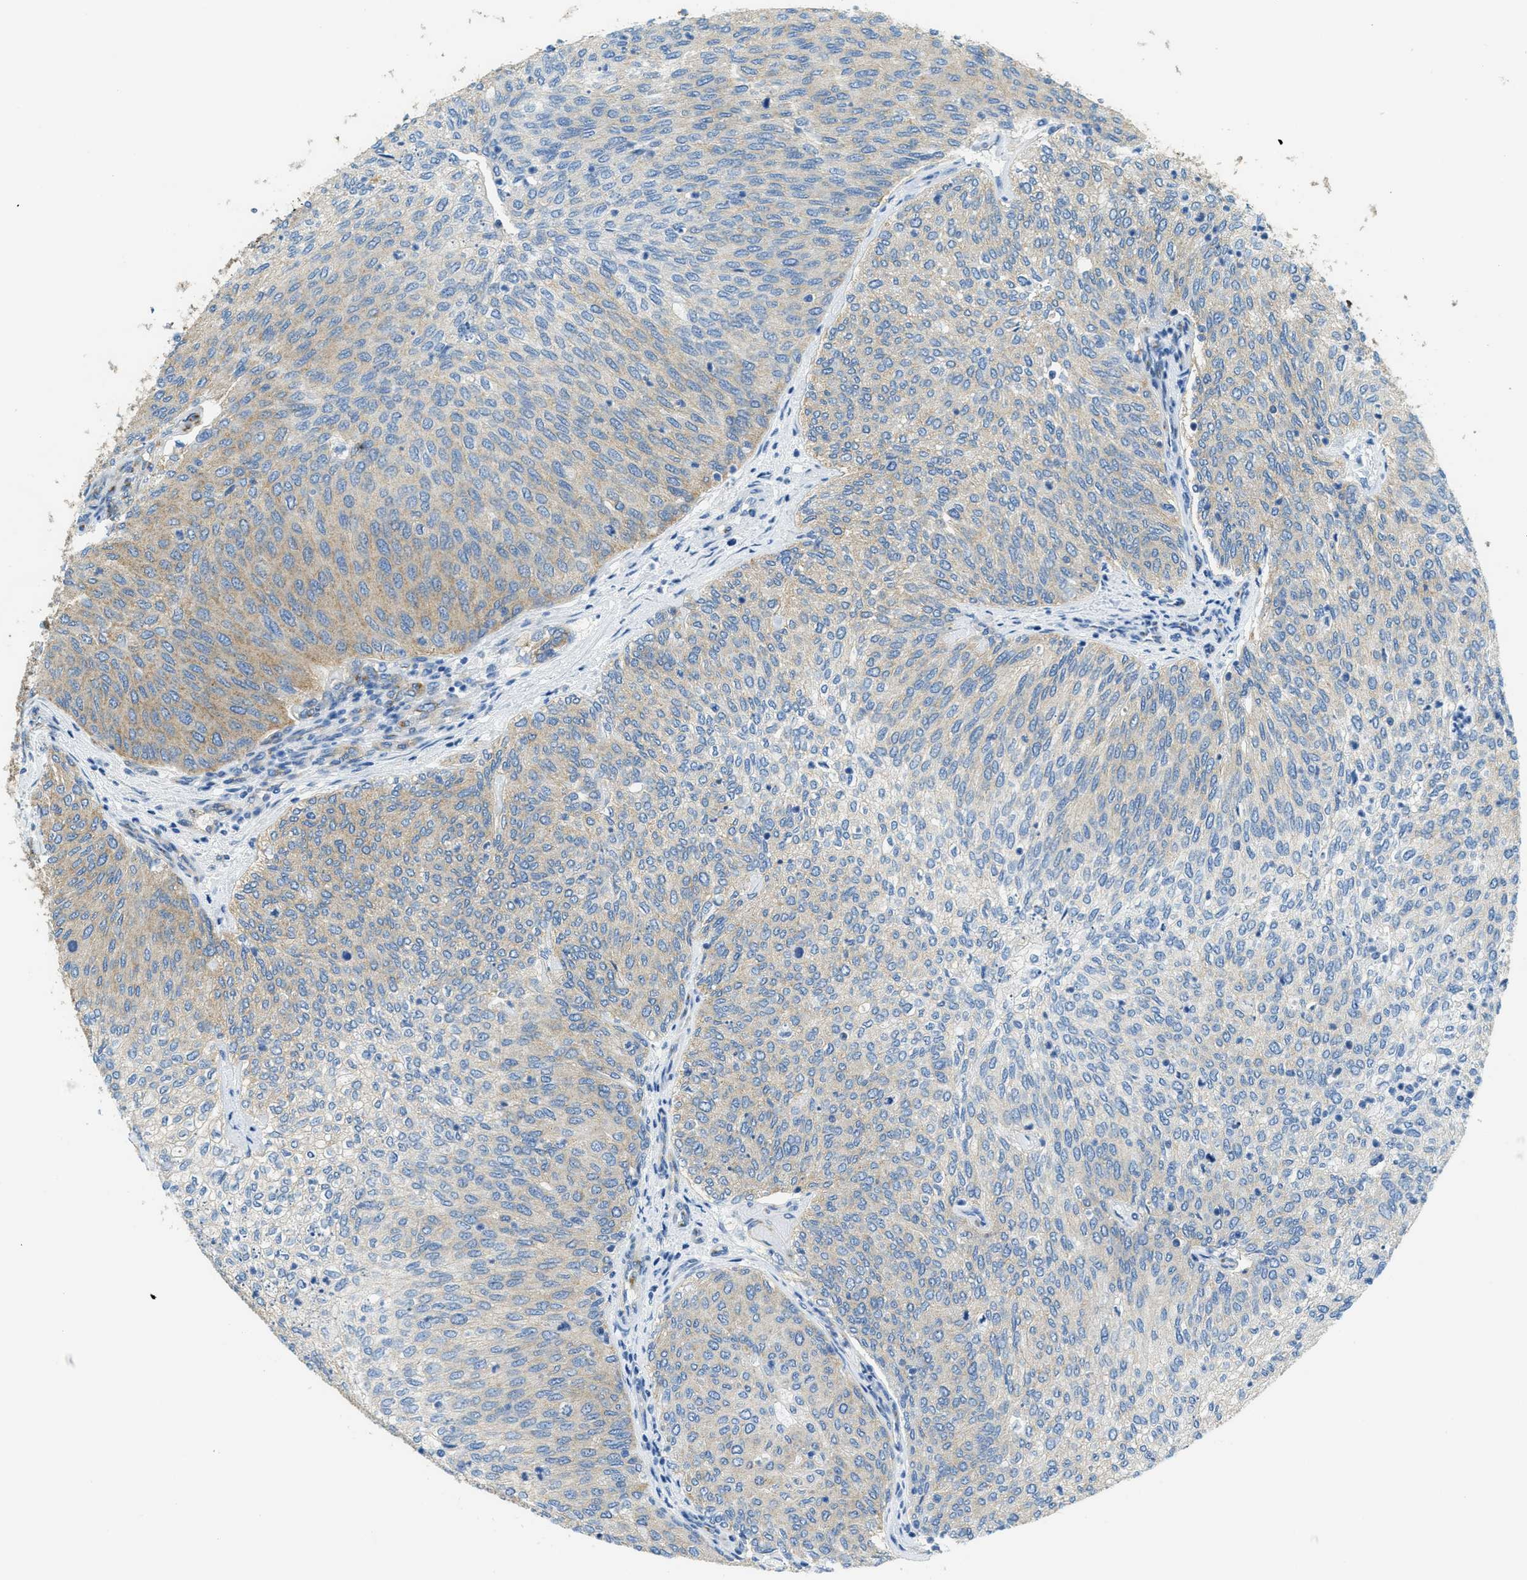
{"staining": {"intensity": "weak", "quantity": "25%-75%", "location": "cytoplasmic/membranous"}, "tissue": "urothelial cancer", "cell_type": "Tumor cells", "image_type": "cancer", "snomed": [{"axis": "morphology", "description": "Urothelial carcinoma, Low grade"}, {"axis": "topography", "description": "Urinary bladder"}], "caption": "About 25%-75% of tumor cells in human urothelial cancer reveal weak cytoplasmic/membranous protein positivity as visualized by brown immunohistochemical staining.", "gene": "AP2B1", "patient": {"sex": "female", "age": 79}}